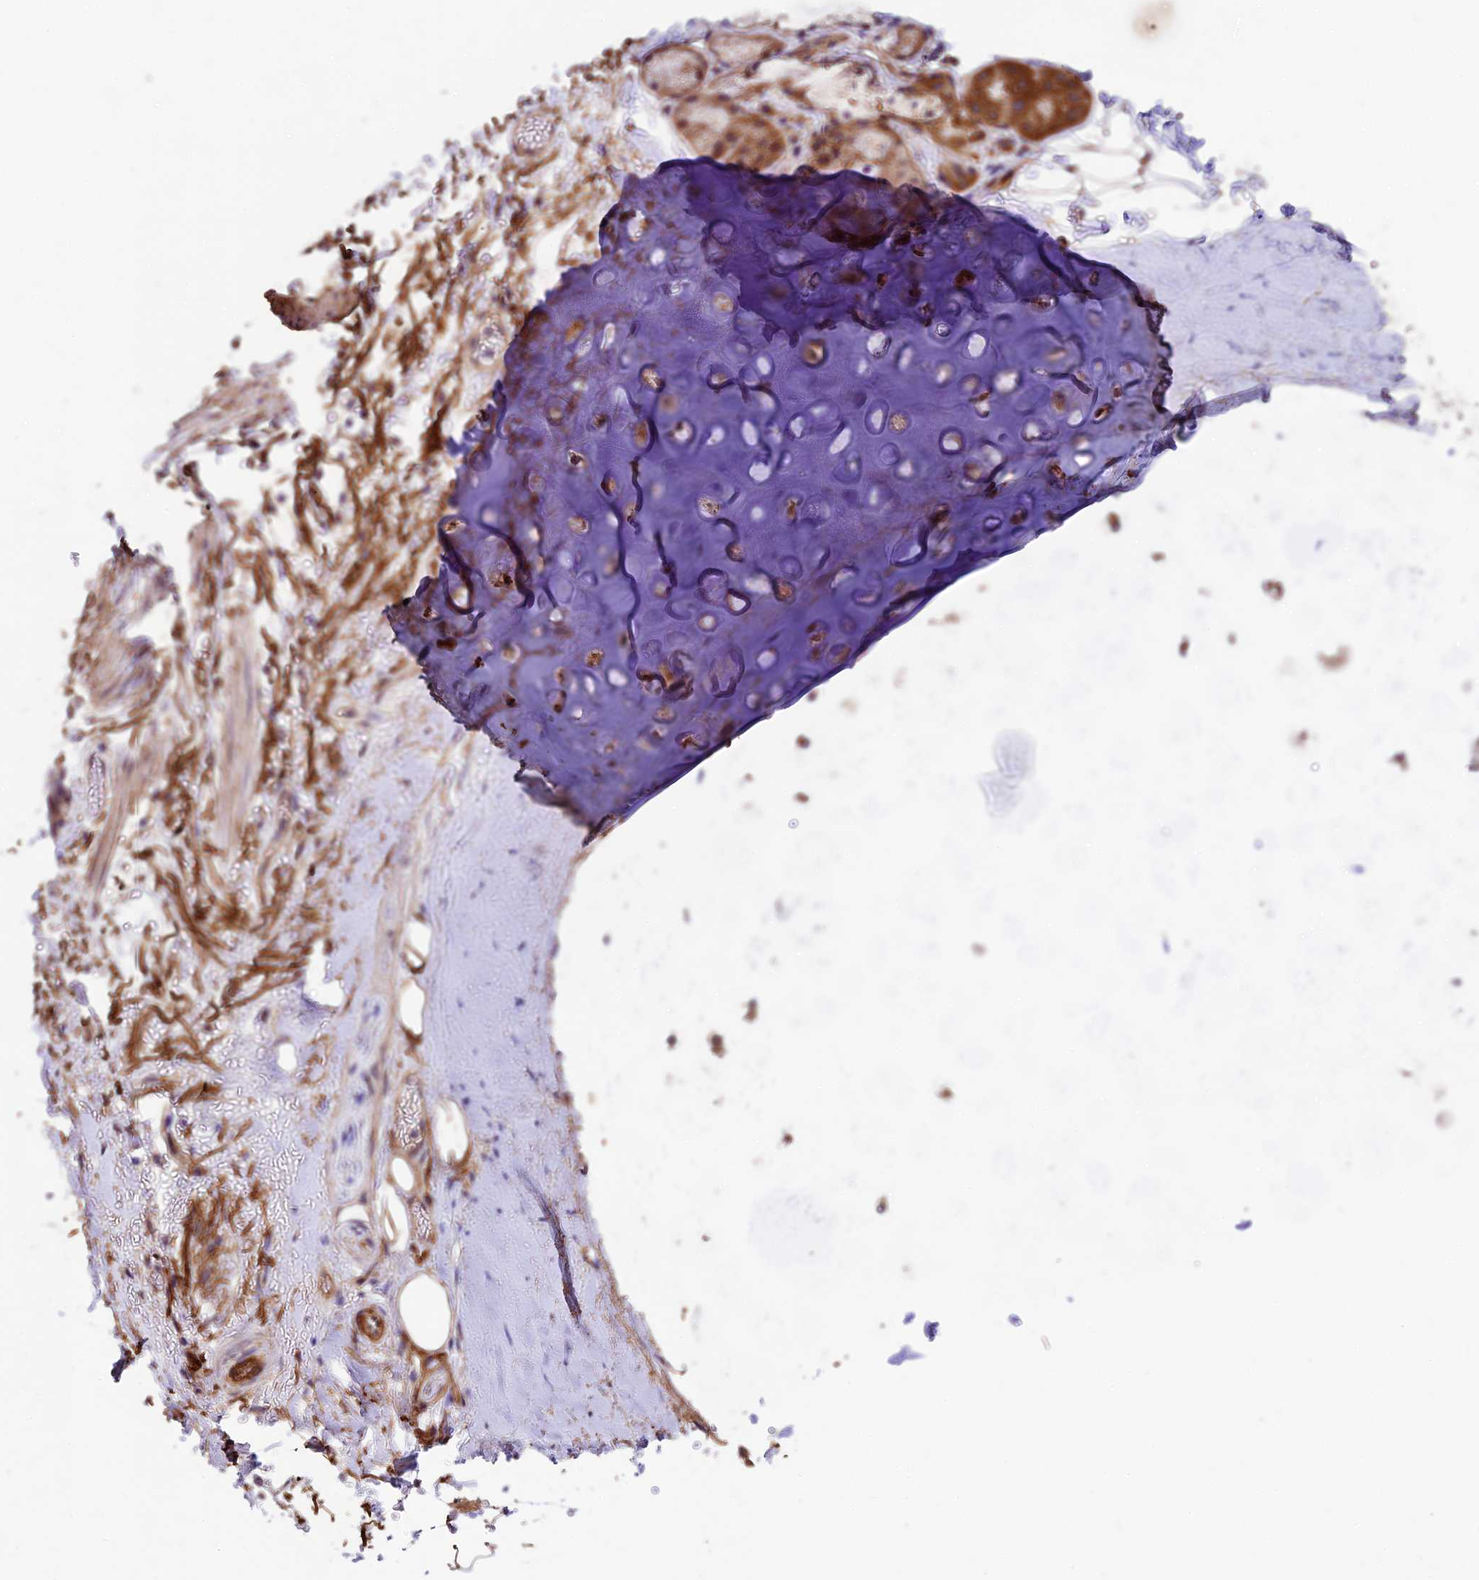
{"staining": {"intensity": "moderate", "quantity": ">75%", "location": "cytoplasmic/membranous"}, "tissue": "adipose tissue", "cell_type": "Adipocytes", "image_type": "normal", "snomed": [{"axis": "morphology", "description": "Normal tissue, NOS"}, {"axis": "topography", "description": "Lymph node"}, {"axis": "topography", "description": "Bronchus"}], "caption": "High-magnification brightfield microscopy of unremarkable adipose tissue stained with DAB (brown) and counterstained with hematoxylin (blue). adipocytes exhibit moderate cytoplasmic/membranous positivity is identified in approximately>75% of cells.", "gene": "LSM7", "patient": {"sex": "male", "age": 63}}